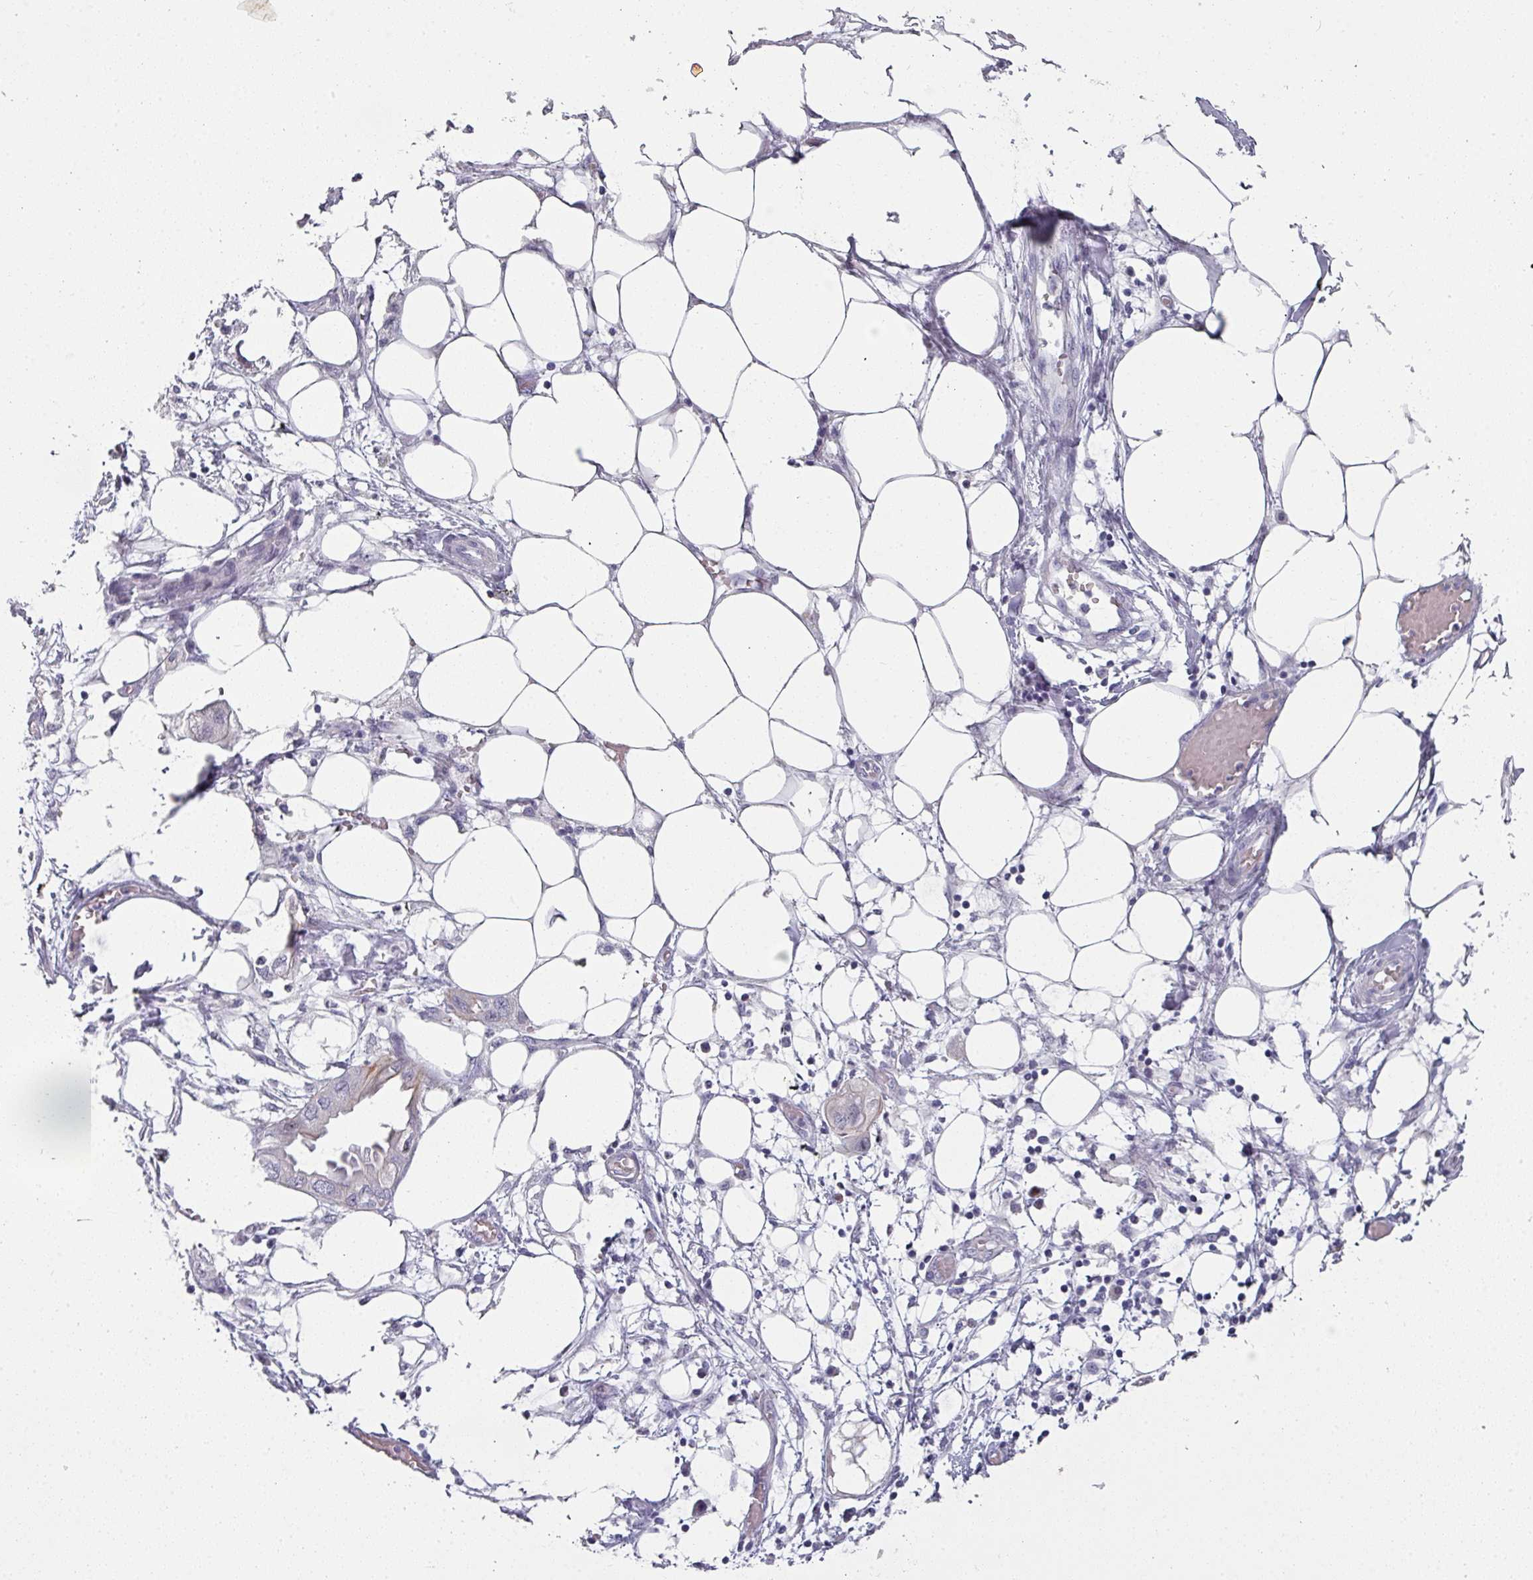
{"staining": {"intensity": "negative", "quantity": "none", "location": "none"}, "tissue": "endometrial cancer", "cell_type": "Tumor cells", "image_type": "cancer", "snomed": [{"axis": "morphology", "description": "Adenocarcinoma, NOS"}, {"axis": "morphology", "description": "Adenocarcinoma, metastatic, NOS"}, {"axis": "topography", "description": "Adipose tissue"}, {"axis": "topography", "description": "Endometrium"}], "caption": "An IHC image of endometrial cancer (adenocarcinoma) is shown. There is no staining in tumor cells of endometrial cancer (adenocarcinoma).", "gene": "GTF2H3", "patient": {"sex": "female", "age": 67}}